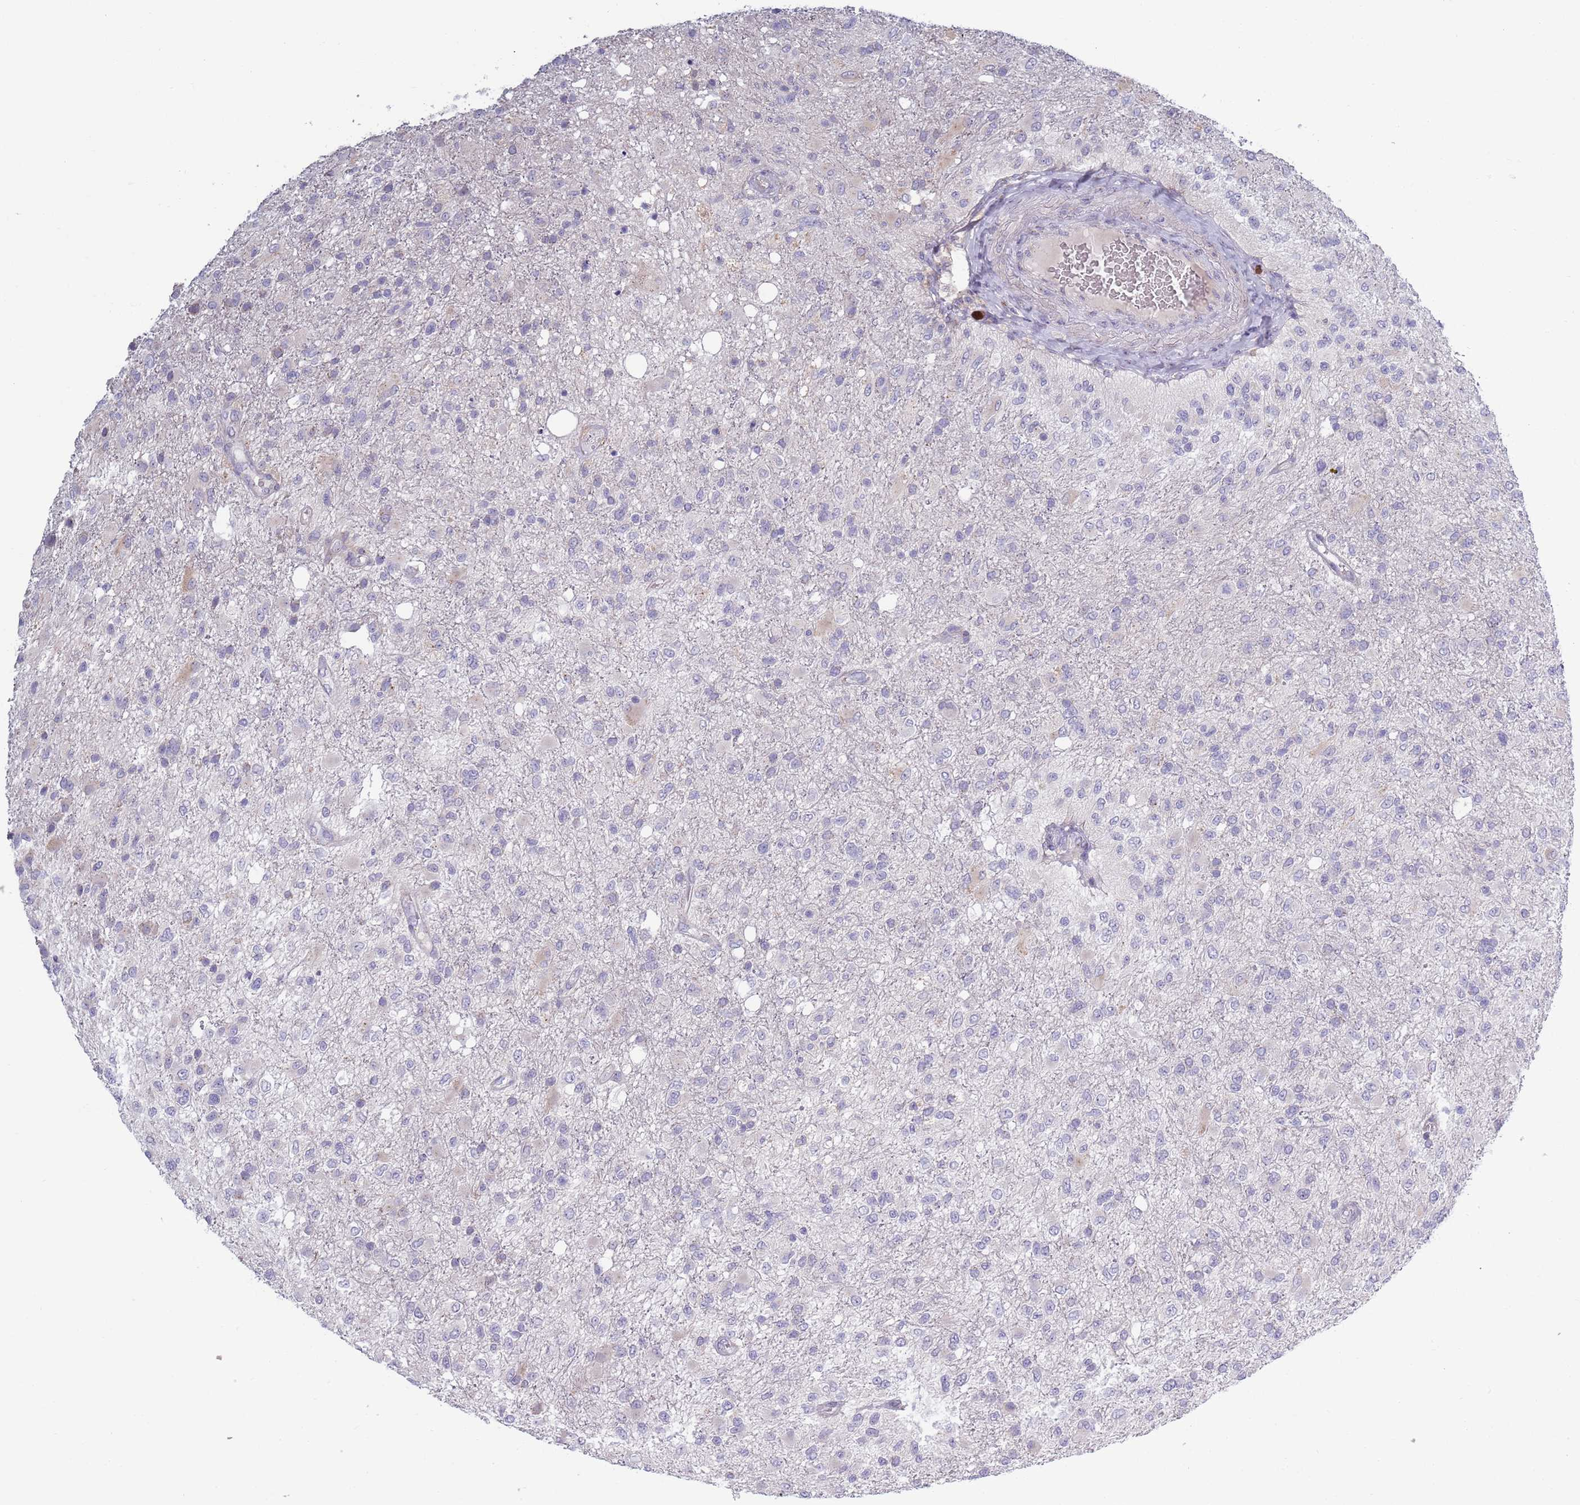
{"staining": {"intensity": "negative", "quantity": "none", "location": "none"}, "tissue": "glioma", "cell_type": "Tumor cells", "image_type": "cancer", "snomed": [{"axis": "morphology", "description": "Glioma, malignant, High grade"}, {"axis": "topography", "description": "Brain"}], "caption": "Tumor cells are negative for brown protein staining in malignant glioma (high-grade).", "gene": "LTB", "patient": {"sex": "female", "age": 74}}